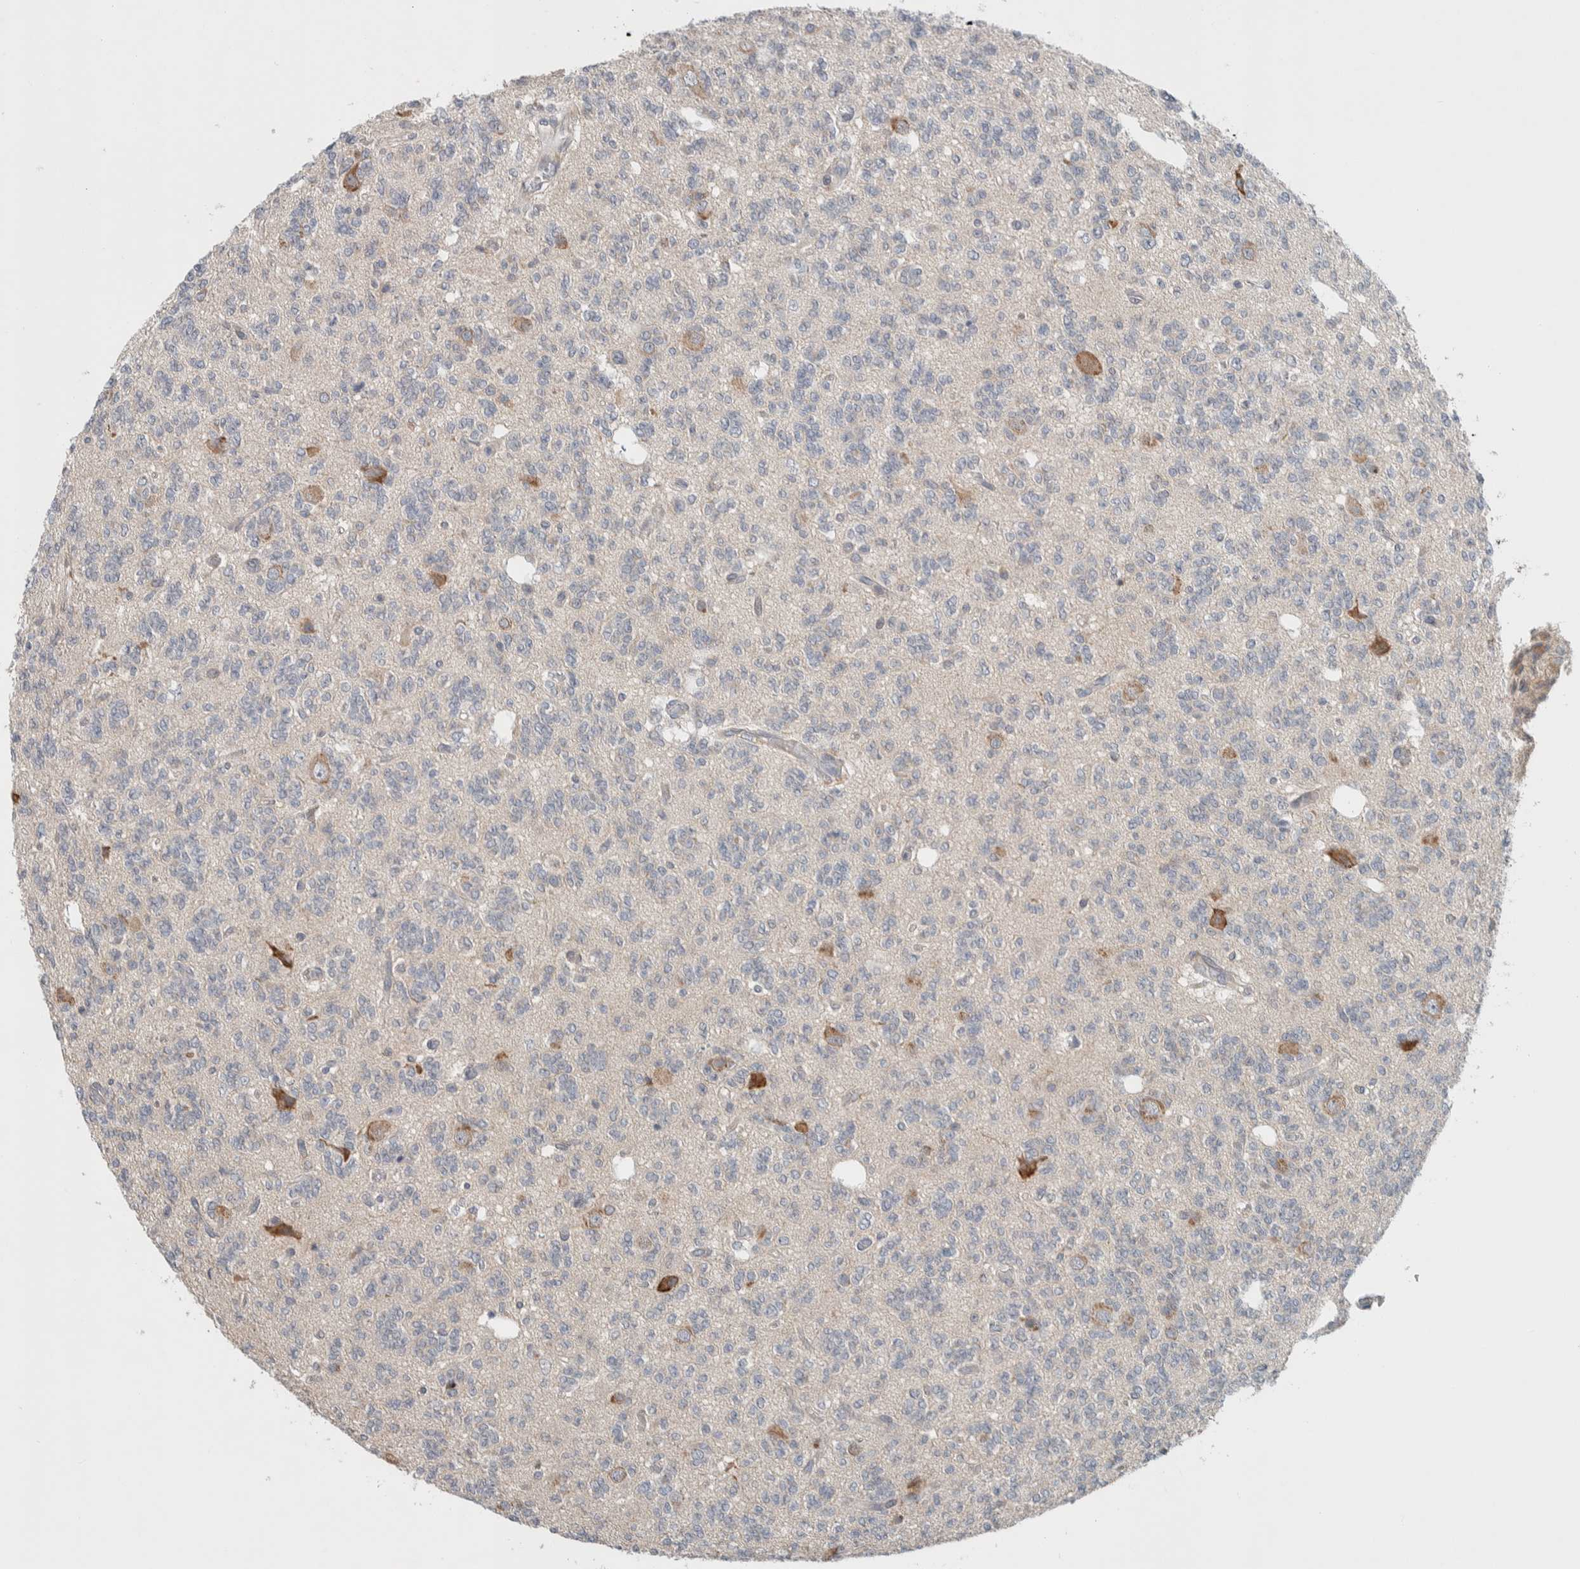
{"staining": {"intensity": "negative", "quantity": "none", "location": "none"}, "tissue": "glioma", "cell_type": "Tumor cells", "image_type": "cancer", "snomed": [{"axis": "morphology", "description": "Glioma, malignant, Low grade"}, {"axis": "topography", "description": "Brain"}], "caption": "Immunohistochemical staining of human malignant low-grade glioma reveals no significant staining in tumor cells. (Stains: DAB (3,3'-diaminobenzidine) IHC with hematoxylin counter stain, Microscopy: brightfield microscopy at high magnification).", "gene": "ADCY8", "patient": {"sex": "male", "age": 38}}